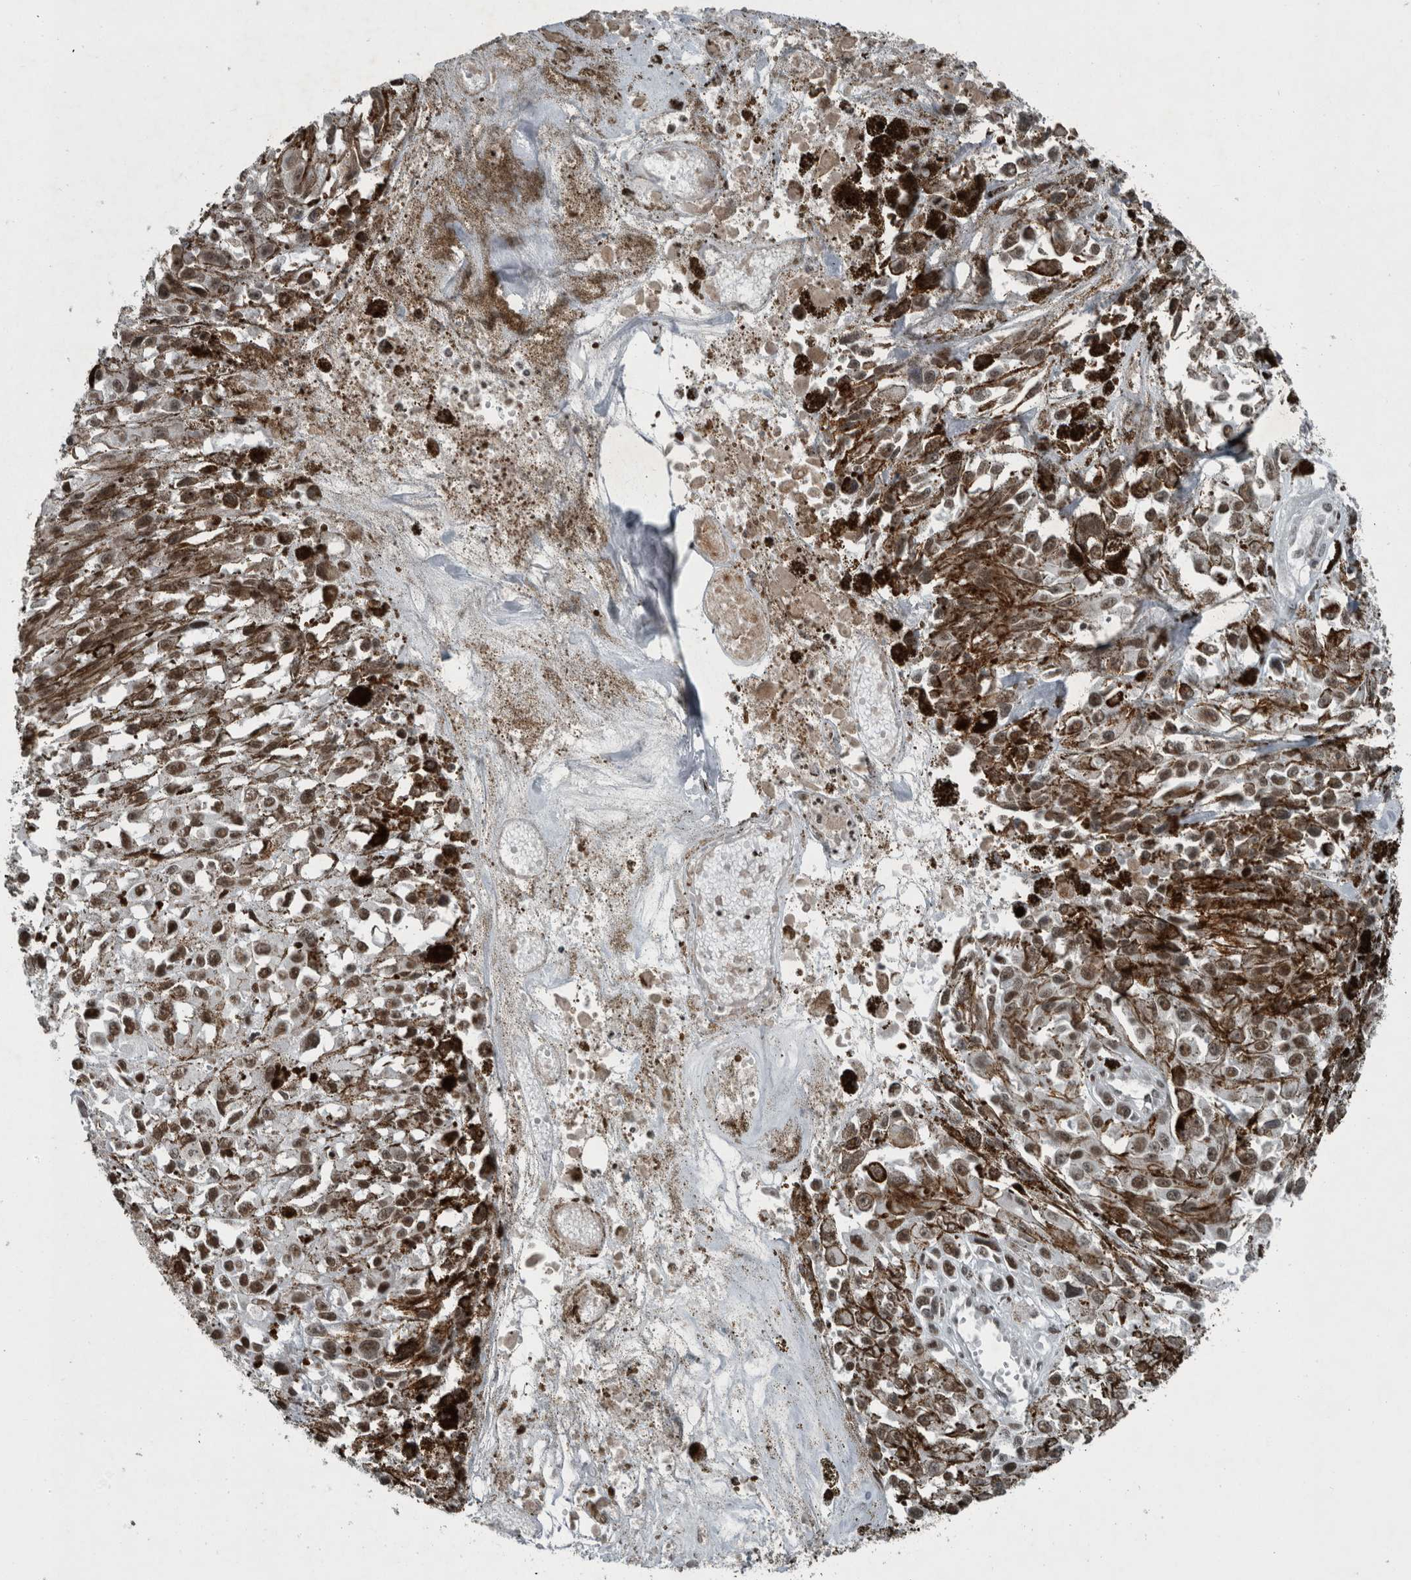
{"staining": {"intensity": "moderate", "quantity": ">75%", "location": "nuclear"}, "tissue": "melanoma", "cell_type": "Tumor cells", "image_type": "cancer", "snomed": [{"axis": "morphology", "description": "Malignant melanoma, Metastatic site"}, {"axis": "topography", "description": "Lymph node"}], "caption": "Human malignant melanoma (metastatic site) stained for a protein (brown) displays moderate nuclear positive positivity in approximately >75% of tumor cells.", "gene": "UNC50", "patient": {"sex": "male", "age": 59}}